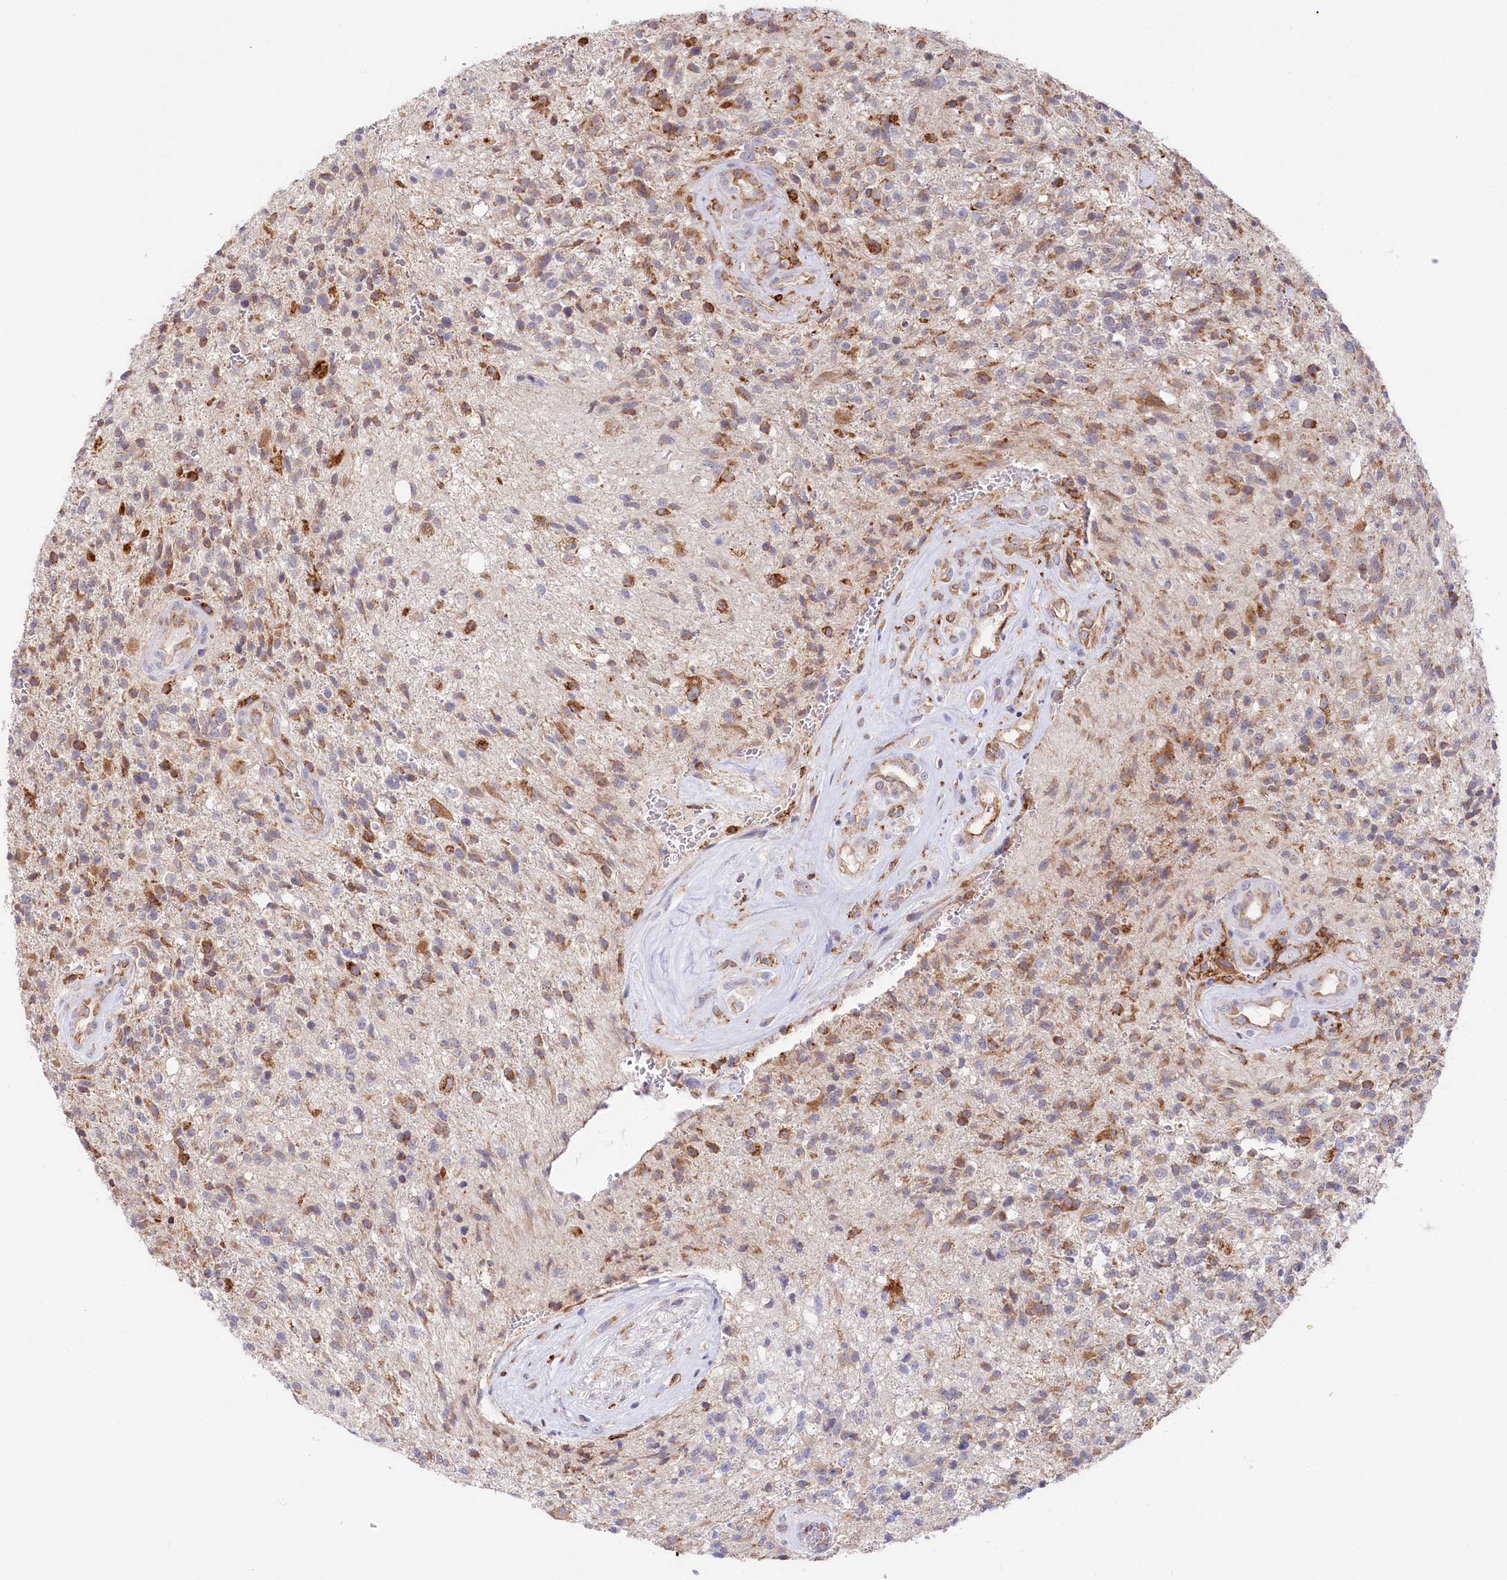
{"staining": {"intensity": "moderate", "quantity": "<25%", "location": "cytoplasmic/membranous"}, "tissue": "glioma", "cell_type": "Tumor cells", "image_type": "cancer", "snomed": [{"axis": "morphology", "description": "Glioma, malignant, High grade"}, {"axis": "topography", "description": "Brain"}], "caption": "A high-resolution image shows immunohistochemistry (IHC) staining of glioma, which exhibits moderate cytoplasmic/membranous staining in about <25% of tumor cells. The protein is stained brown, and the nuclei are stained in blue (DAB IHC with brightfield microscopy, high magnification).", "gene": "CHID1", "patient": {"sex": "male", "age": 56}}